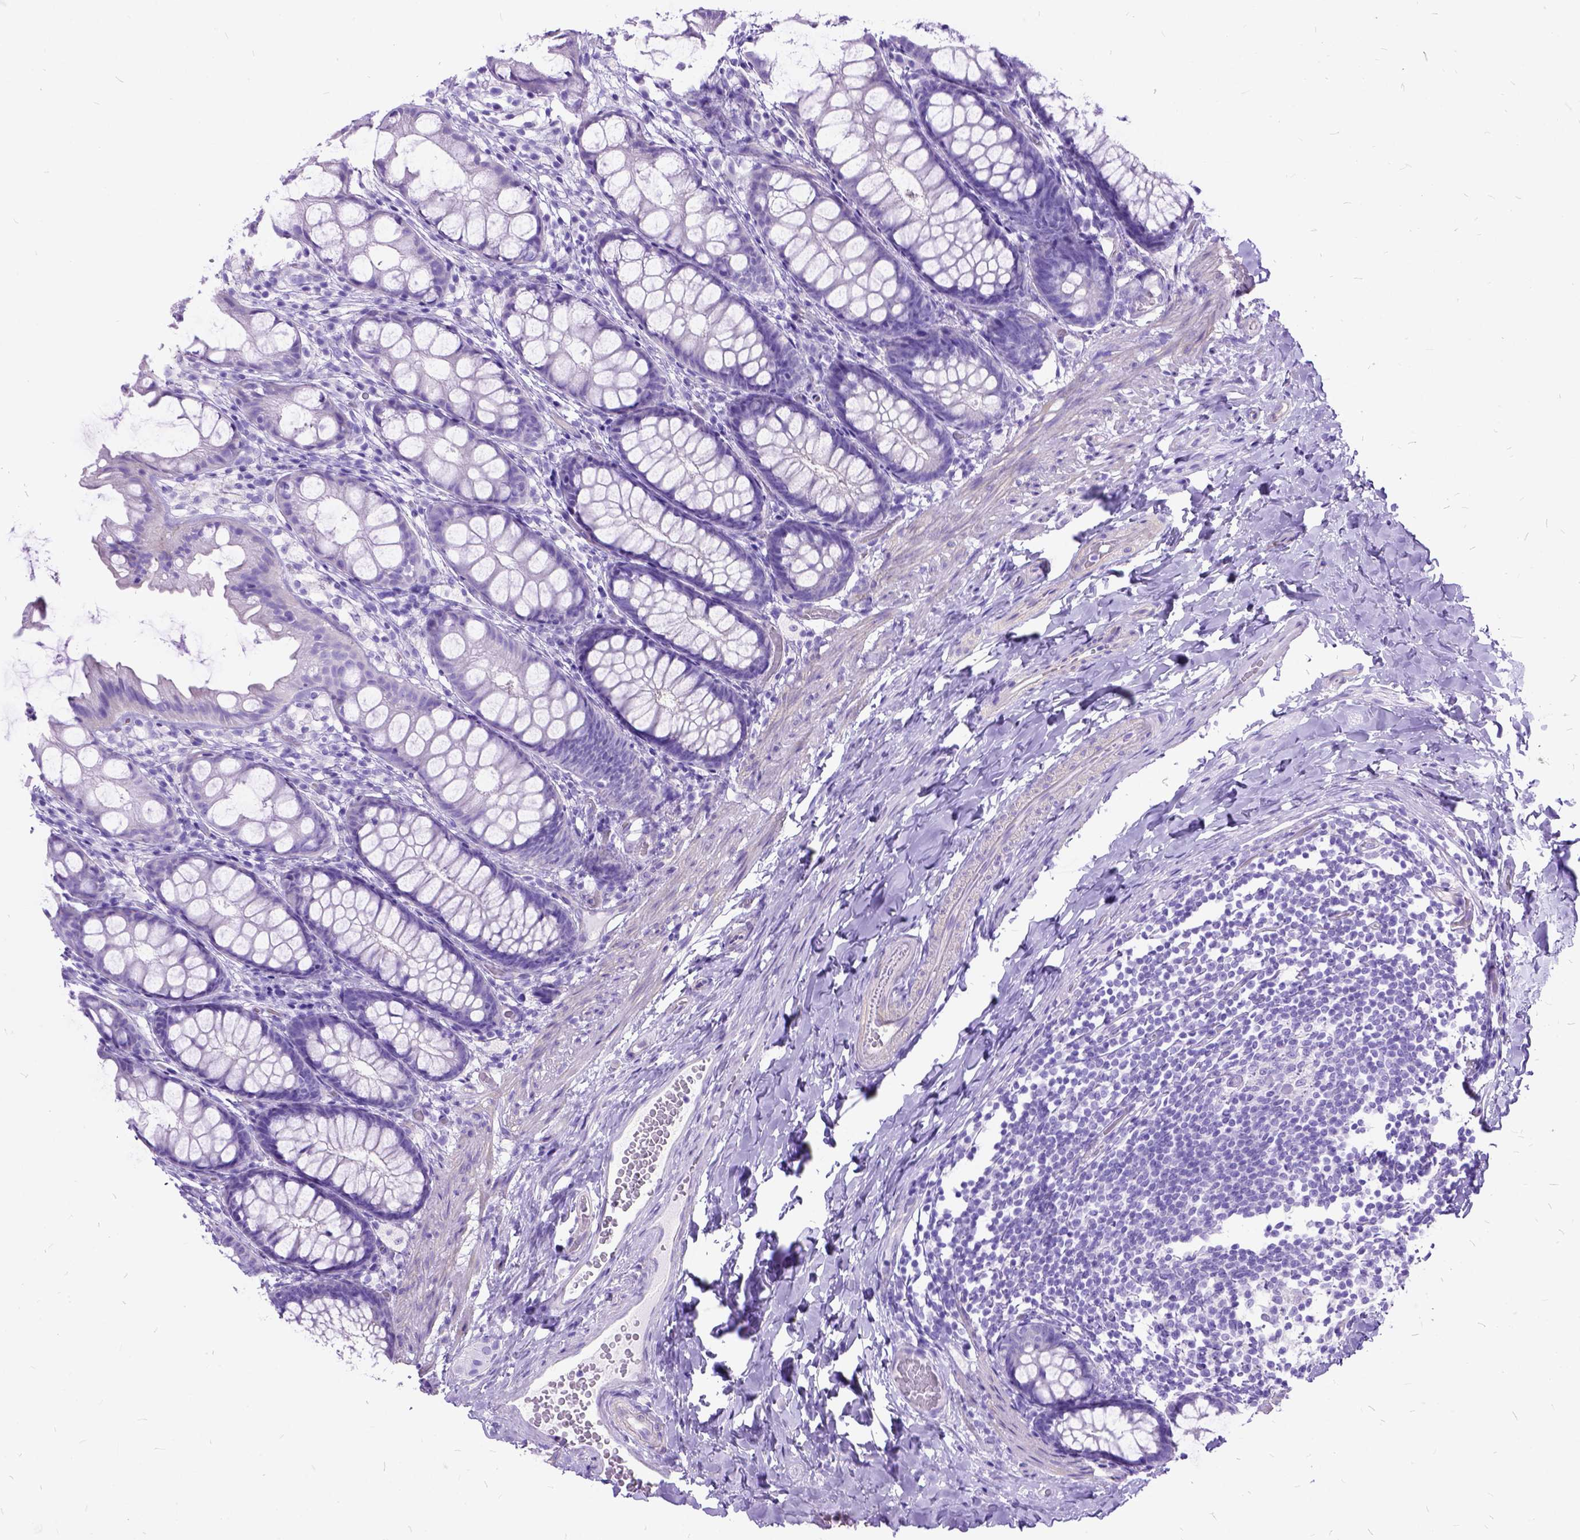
{"staining": {"intensity": "negative", "quantity": "none", "location": "none"}, "tissue": "colon", "cell_type": "Endothelial cells", "image_type": "normal", "snomed": [{"axis": "morphology", "description": "Normal tissue, NOS"}, {"axis": "topography", "description": "Colon"}], "caption": "A micrograph of colon stained for a protein exhibits no brown staining in endothelial cells. (Immunohistochemistry (ihc), brightfield microscopy, high magnification).", "gene": "ARL9", "patient": {"sex": "male", "age": 47}}